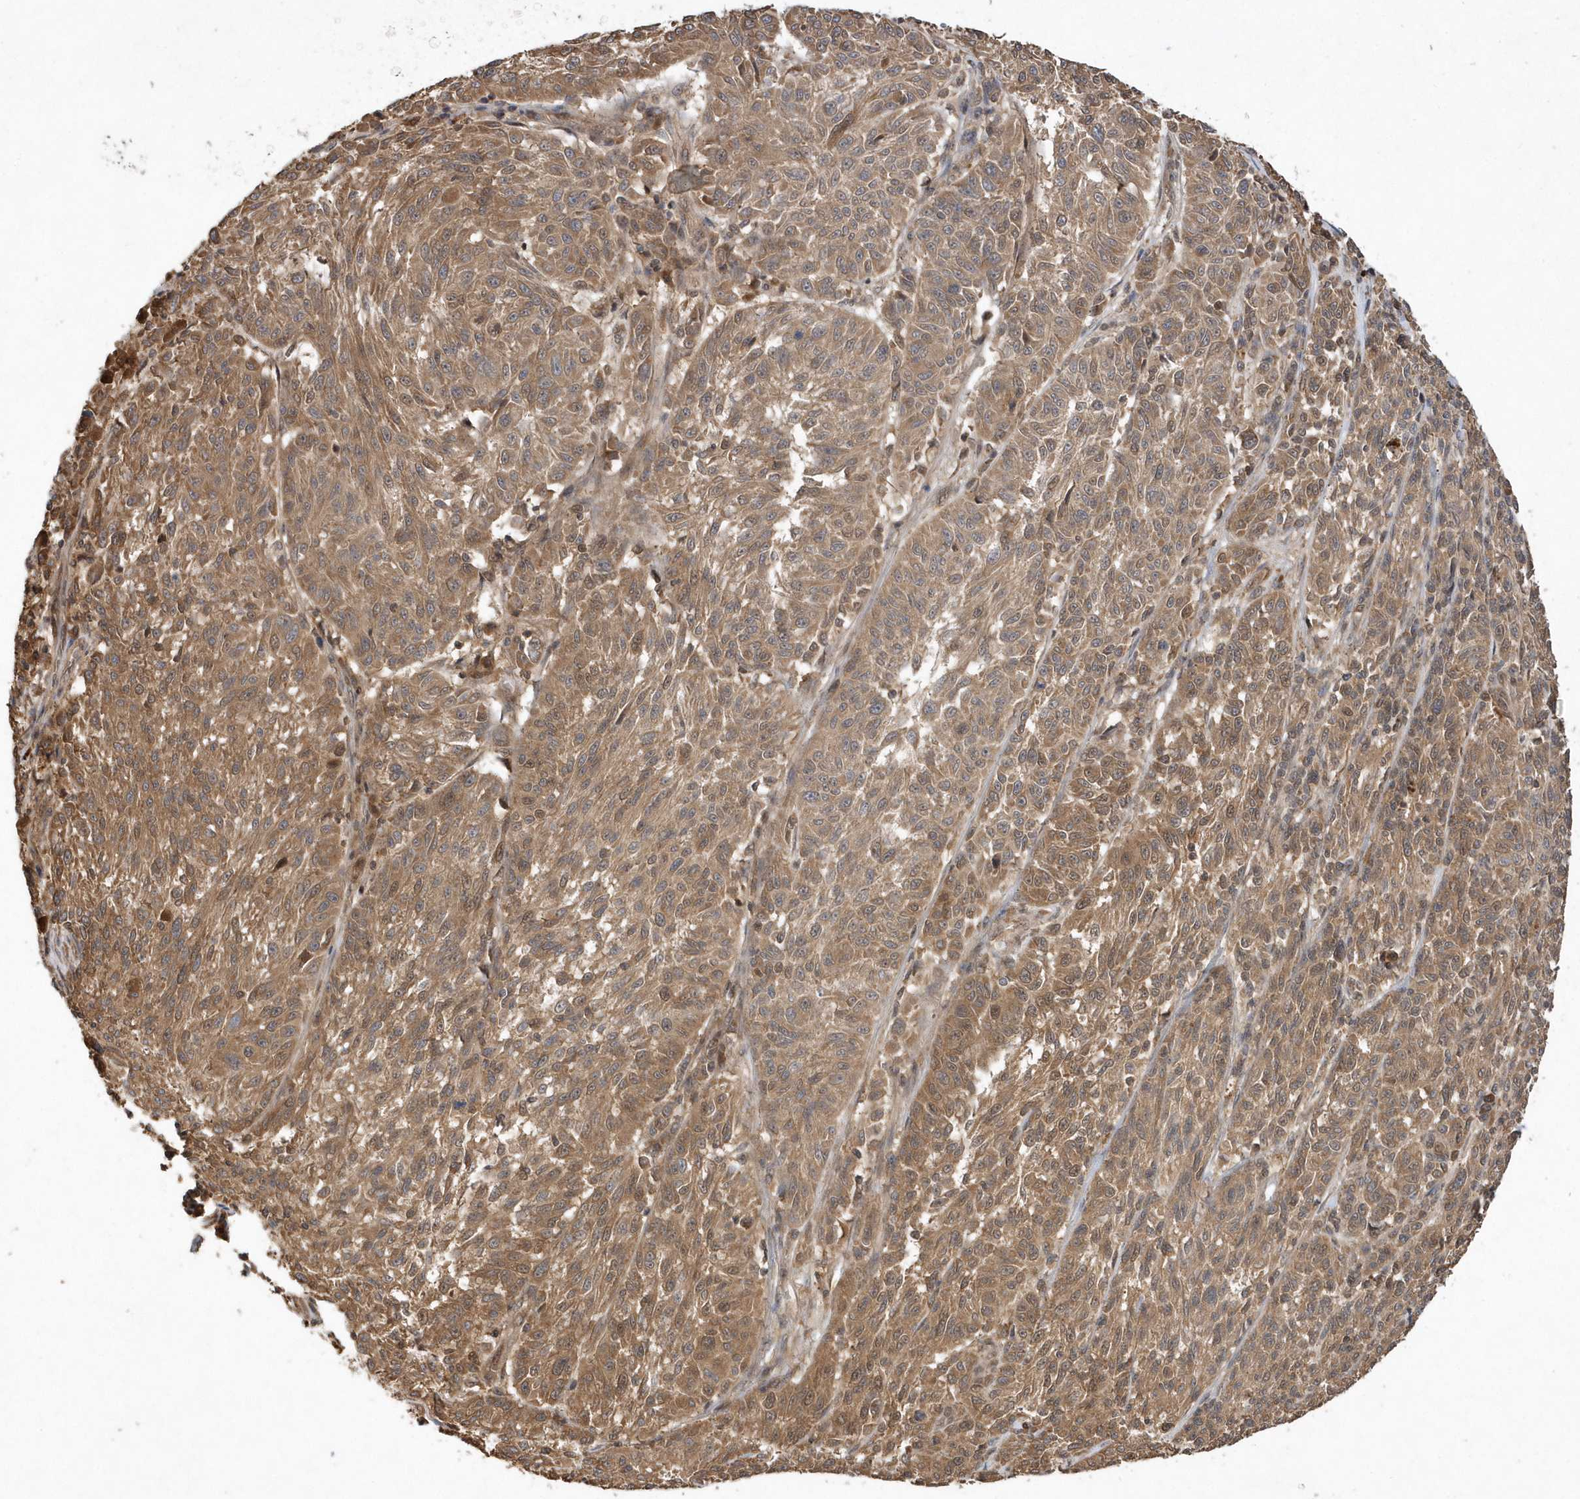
{"staining": {"intensity": "moderate", "quantity": ">75%", "location": "cytoplasmic/membranous"}, "tissue": "melanoma", "cell_type": "Tumor cells", "image_type": "cancer", "snomed": [{"axis": "morphology", "description": "Malignant melanoma, NOS"}, {"axis": "topography", "description": "Skin"}], "caption": "A high-resolution micrograph shows immunohistochemistry (IHC) staining of malignant melanoma, which exhibits moderate cytoplasmic/membranous expression in approximately >75% of tumor cells. (DAB = brown stain, brightfield microscopy at high magnification).", "gene": "GFM2", "patient": {"sex": "male", "age": 53}}